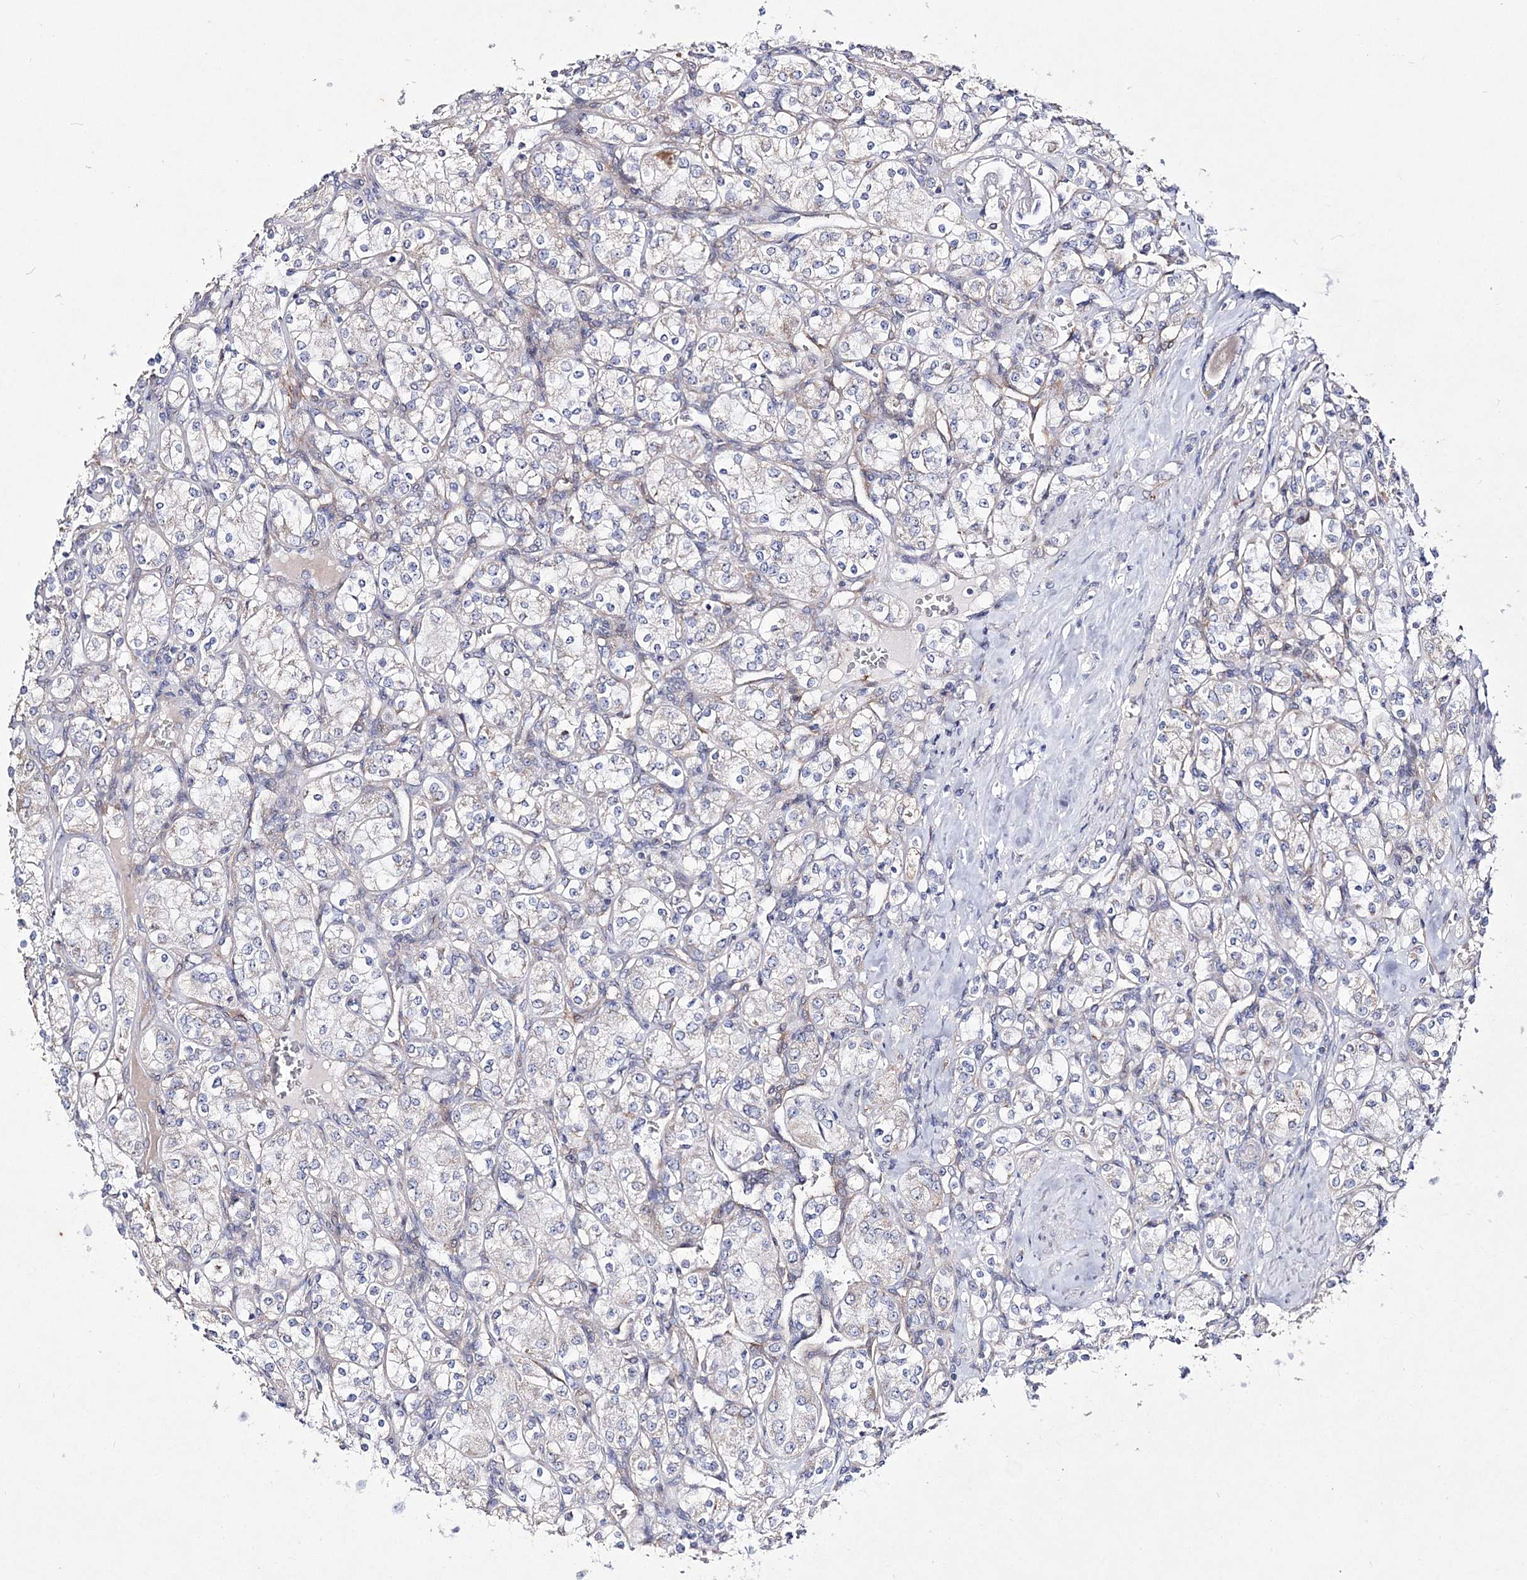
{"staining": {"intensity": "weak", "quantity": "<25%", "location": "cytoplasmic/membranous"}, "tissue": "renal cancer", "cell_type": "Tumor cells", "image_type": "cancer", "snomed": [{"axis": "morphology", "description": "Adenocarcinoma, NOS"}, {"axis": "topography", "description": "Kidney"}], "caption": "This is a micrograph of IHC staining of renal adenocarcinoma, which shows no expression in tumor cells.", "gene": "ANO1", "patient": {"sex": "male", "age": 77}}